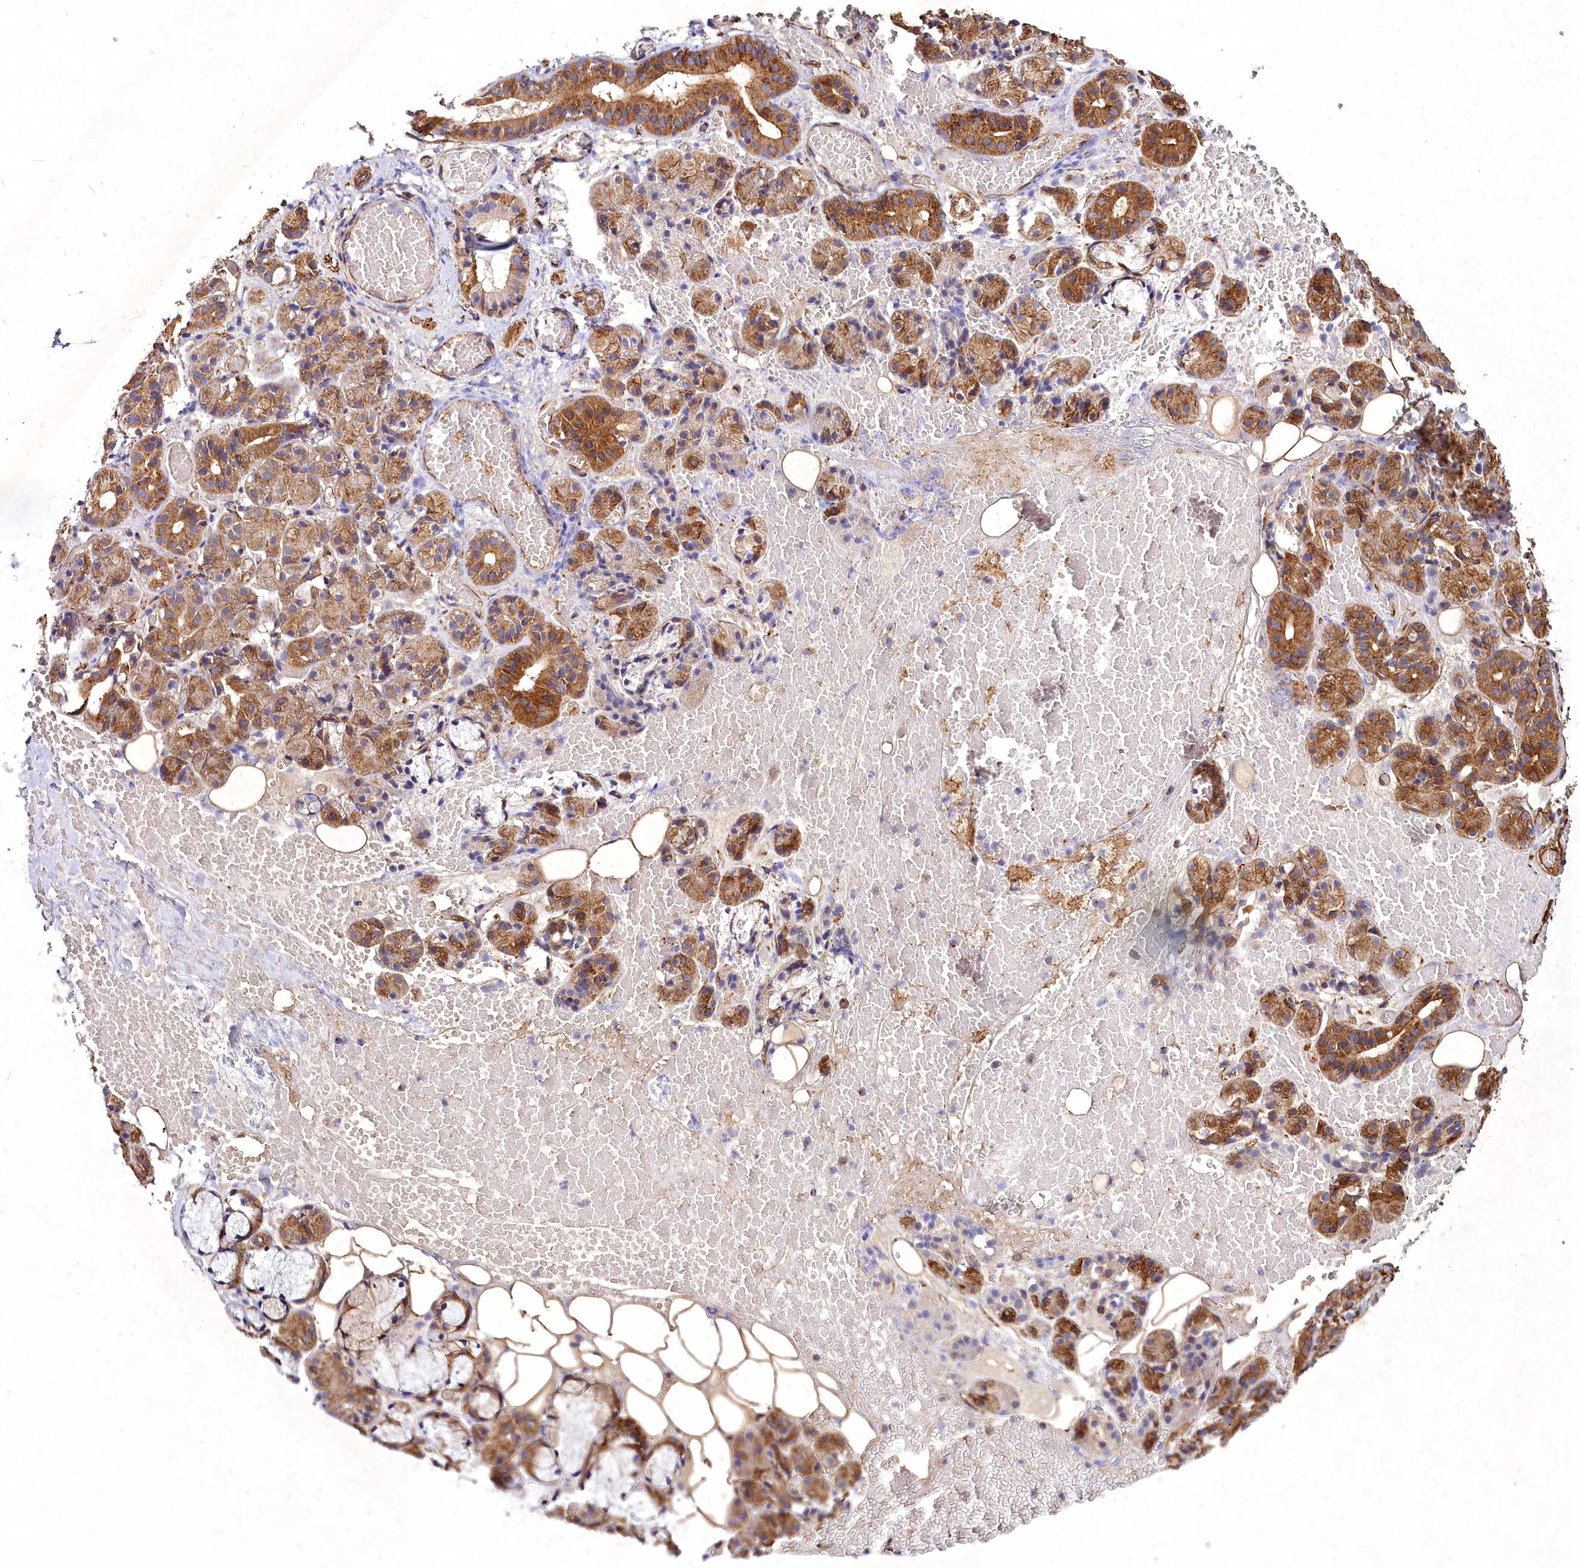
{"staining": {"intensity": "moderate", "quantity": "25%-75%", "location": "cytoplasmic/membranous"}, "tissue": "salivary gland", "cell_type": "Glandular cells", "image_type": "normal", "snomed": [{"axis": "morphology", "description": "Normal tissue, NOS"}, {"axis": "topography", "description": "Salivary gland"}], "caption": "IHC of normal salivary gland displays medium levels of moderate cytoplasmic/membranous positivity in about 25%-75% of glandular cells. The protein is stained brown, and the nuclei are stained in blue (DAB (3,3'-diaminobenzidine) IHC with brightfield microscopy, high magnification).", "gene": "SKA1", "patient": {"sex": "male", "age": 63}}